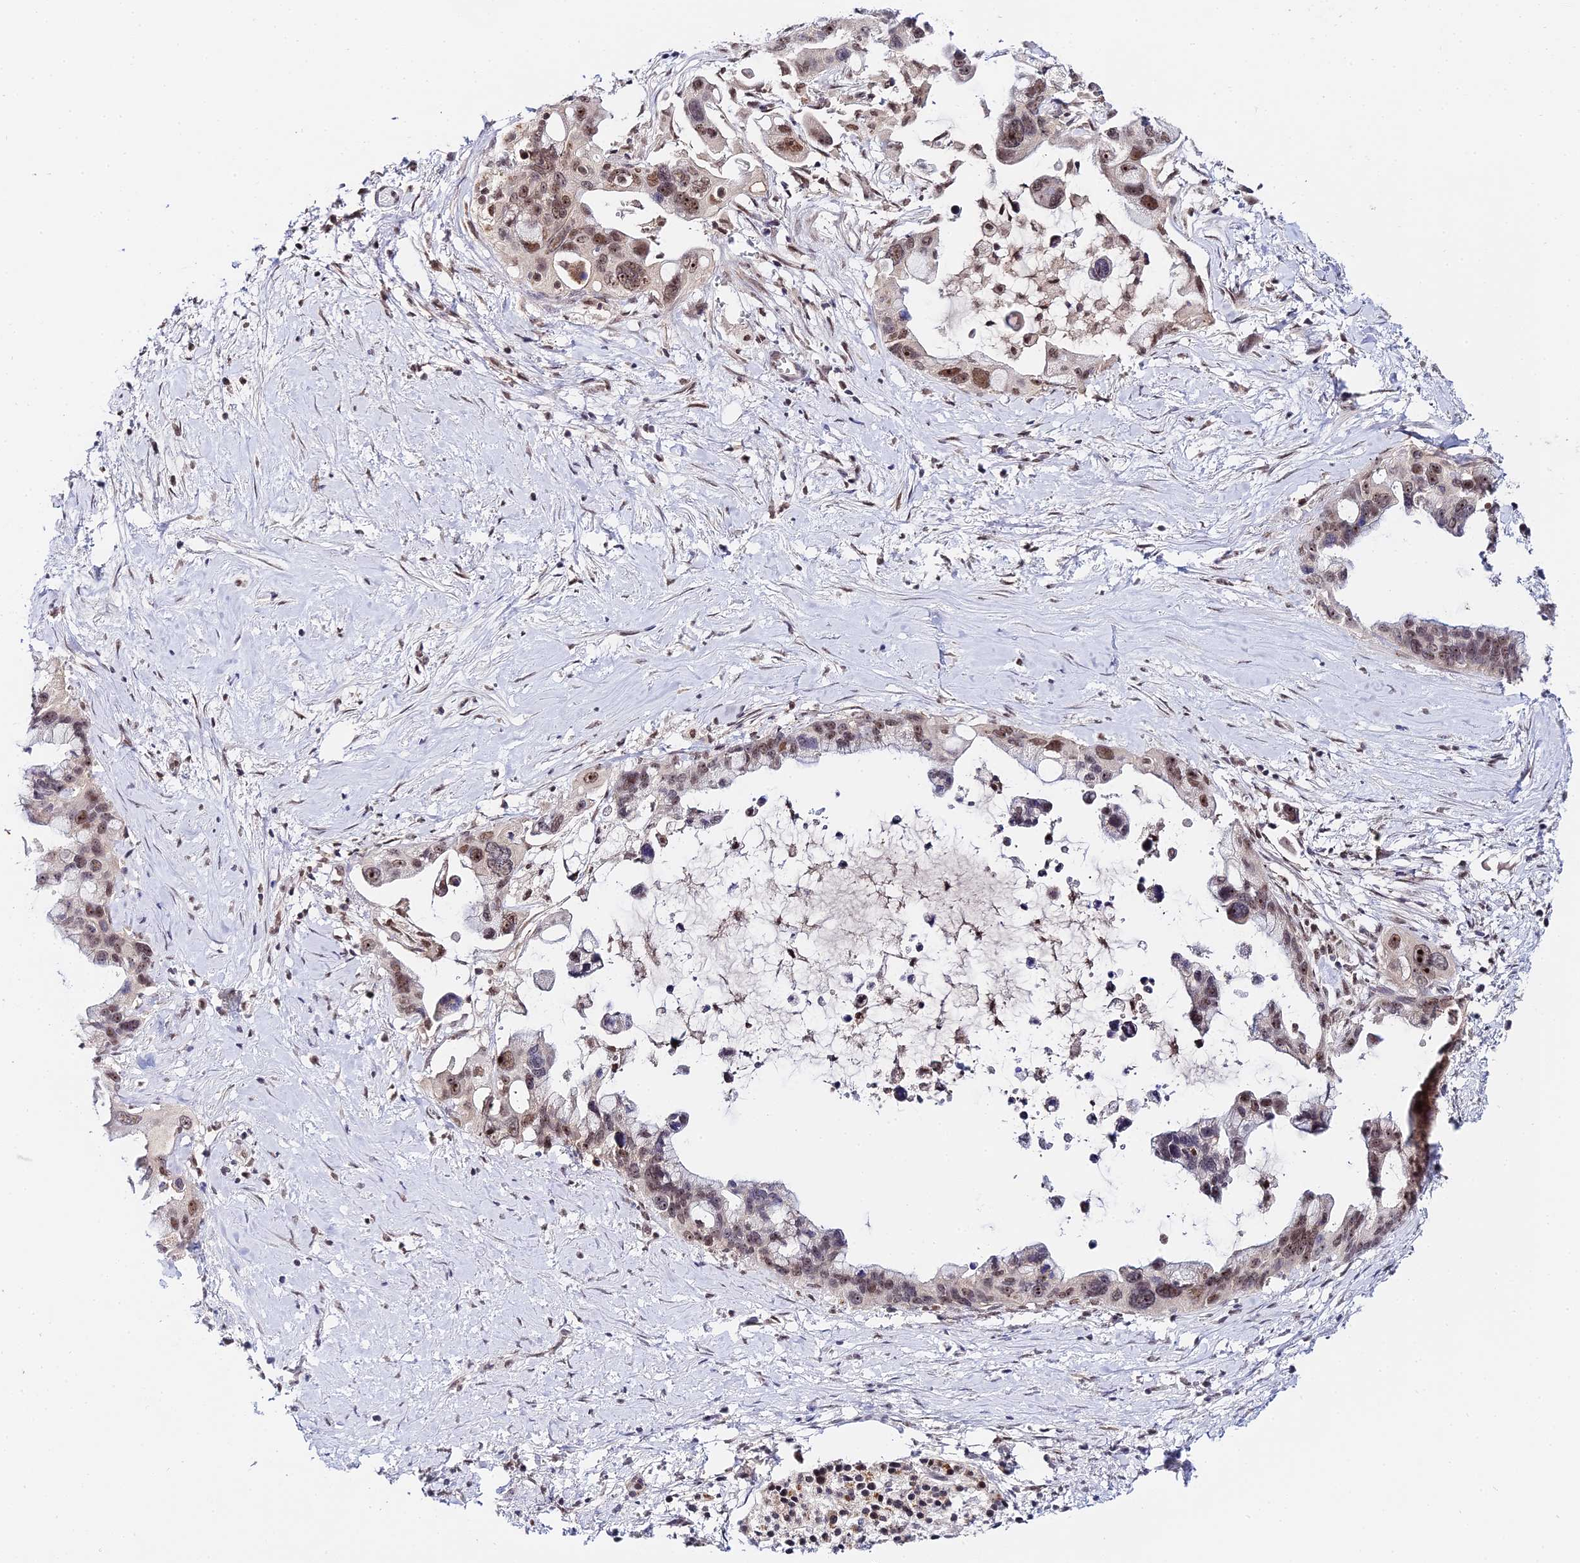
{"staining": {"intensity": "moderate", "quantity": ">75%", "location": "nuclear"}, "tissue": "pancreatic cancer", "cell_type": "Tumor cells", "image_type": "cancer", "snomed": [{"axis": "morphology", "description": "Adenocarcinoma, NOS"}, {"axis": "topography", "description": "Pancreas"}], "caption": "Protein positivity by IHC reveals moderate nuclear positivity in about >75% of tumor cells in pancreatic adenocarcinoma.", "gene": "EXOSC3", "patient": {"sex": "female", "age": 83}}